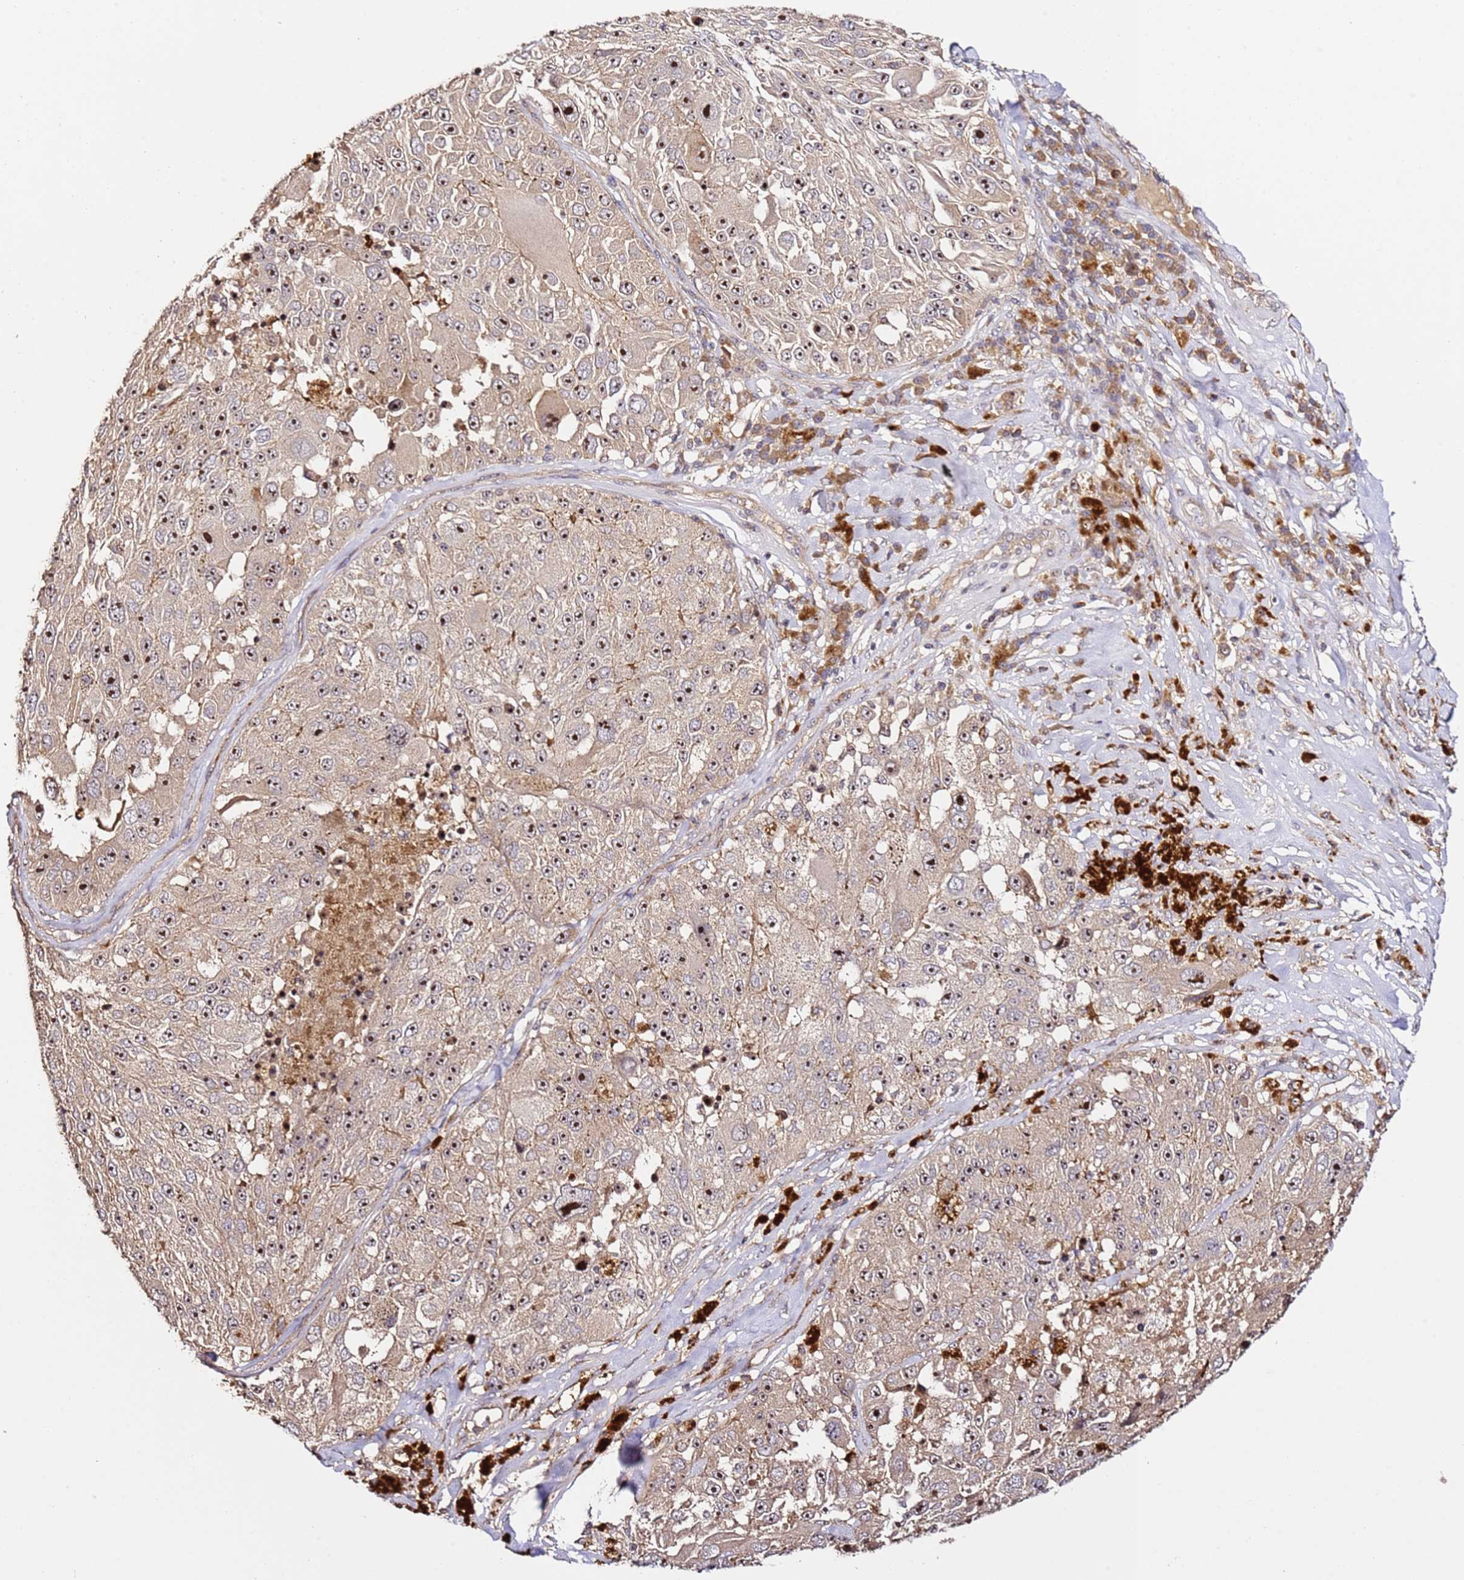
{"staining": {"intensity": "moderate", "quantity": ">75%", "location": "cytoplasmic/membranous,nuclear"}, "tissue": "melanoma", "cell_type": "Tumor cells", "image_type": "cancer", "snomed": [{"axis": "morphology", "description": "Malignant melanoma, Metastatic site"}, {"axis": "topography", "description": "Lymph node"}], "caption": "Melanoma stained with a protein marker demonstrates moderate staining in tumor cells.", "gene": "DDX27", "patient": {"sex": "male", "age": 62}}